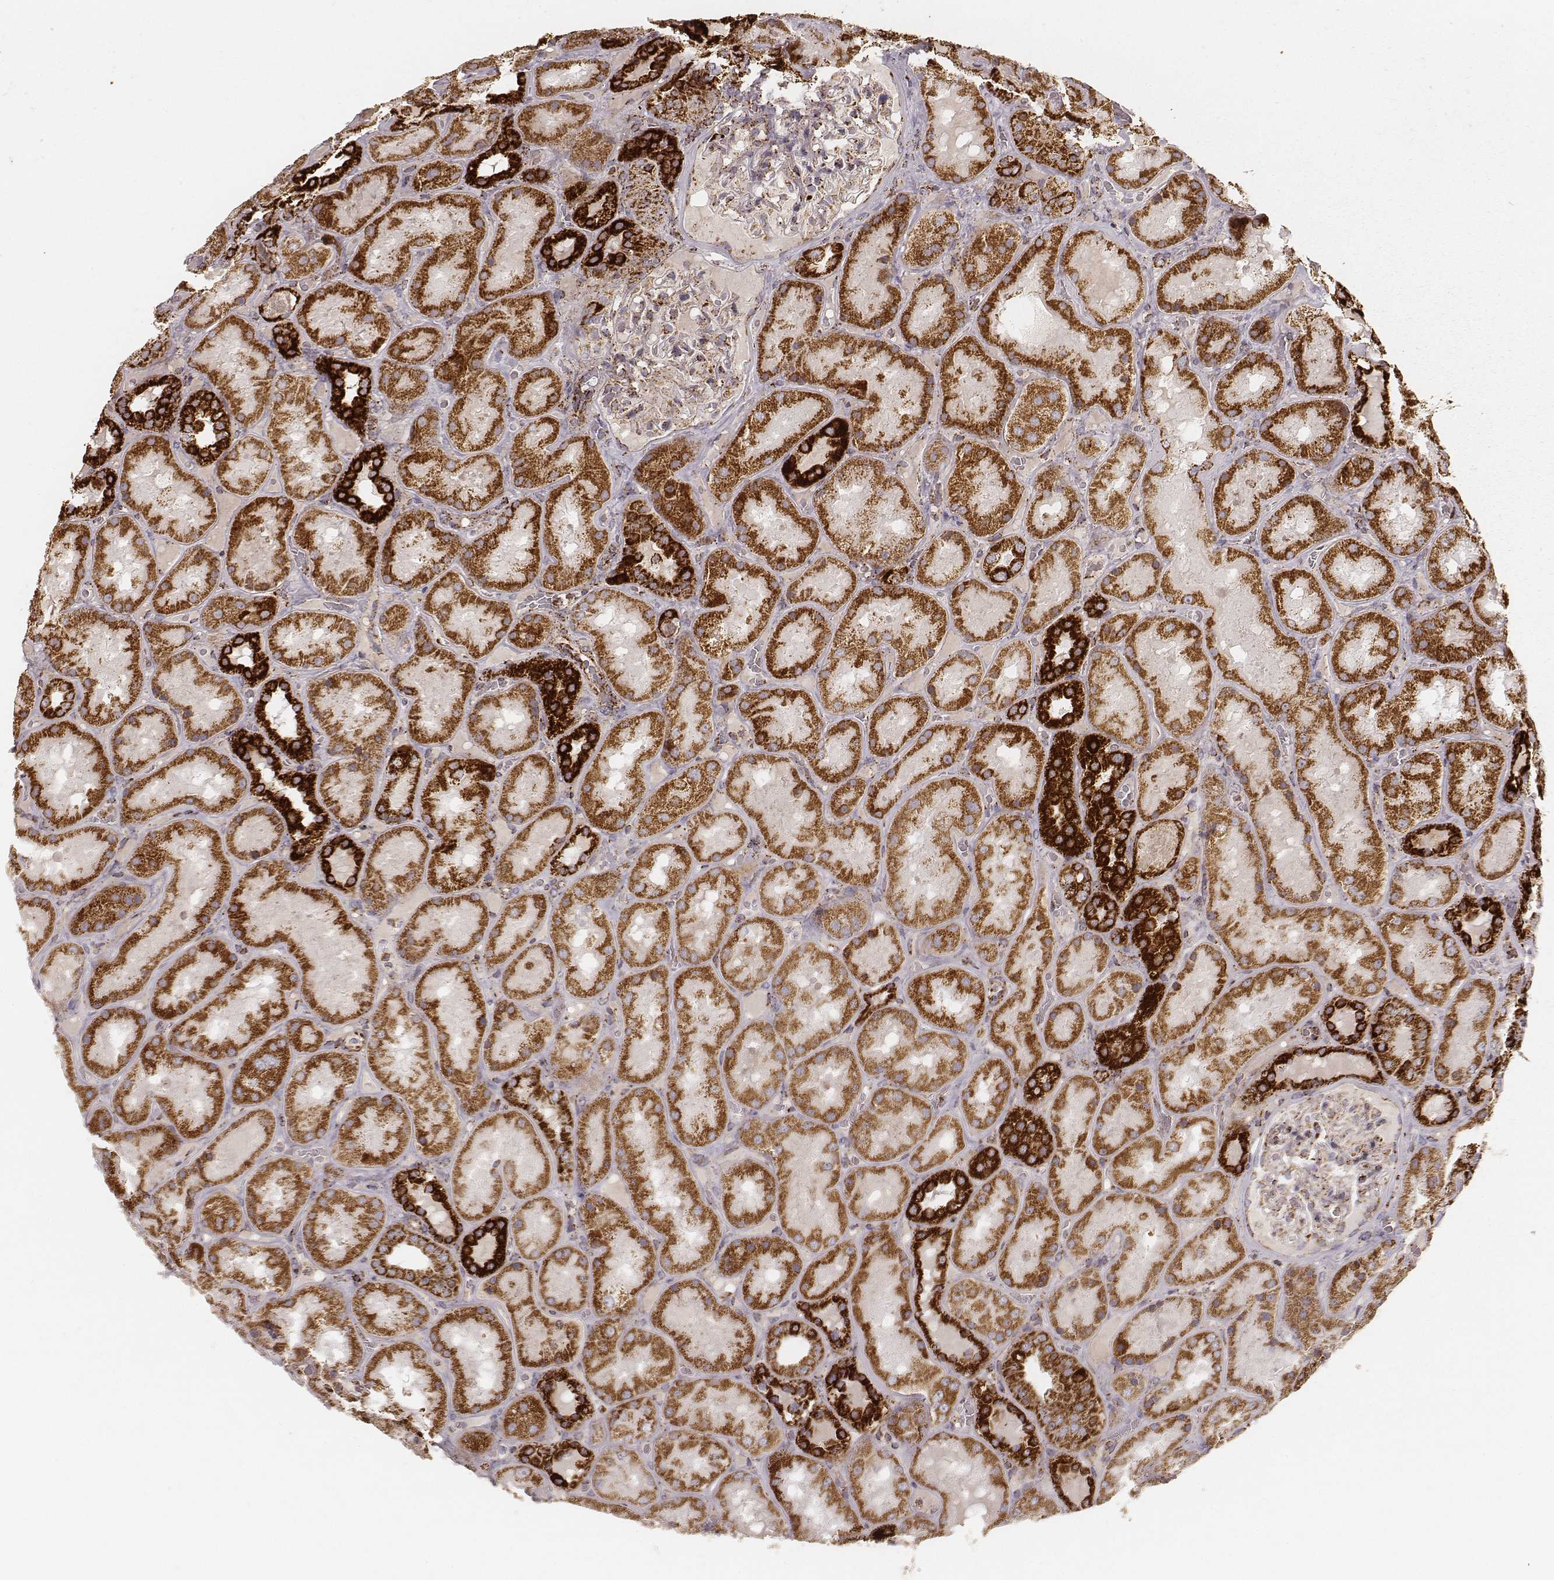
{"staining": {"intensity": "strong", "quantity": "25%-75%", "location": "cytoplasmic/membranous"}, "tissue": "kidney", "cell_type": "Cells in glomeruli", "image_type": "normal", "snomed": [{"axis": "morphology", "description": "Normal tissue, NOS"}, {"axis": "topography", "description": "Kidney"}], "caption": "Immunohistochemistry (DAB) staining of benign human kidney demonstrates strong cytoplasmic/membranous protein expression in approximately 25%-75% of cells in glomeruli.", "gene": "CS", "patient": {"sex": "male", "age": 73}}